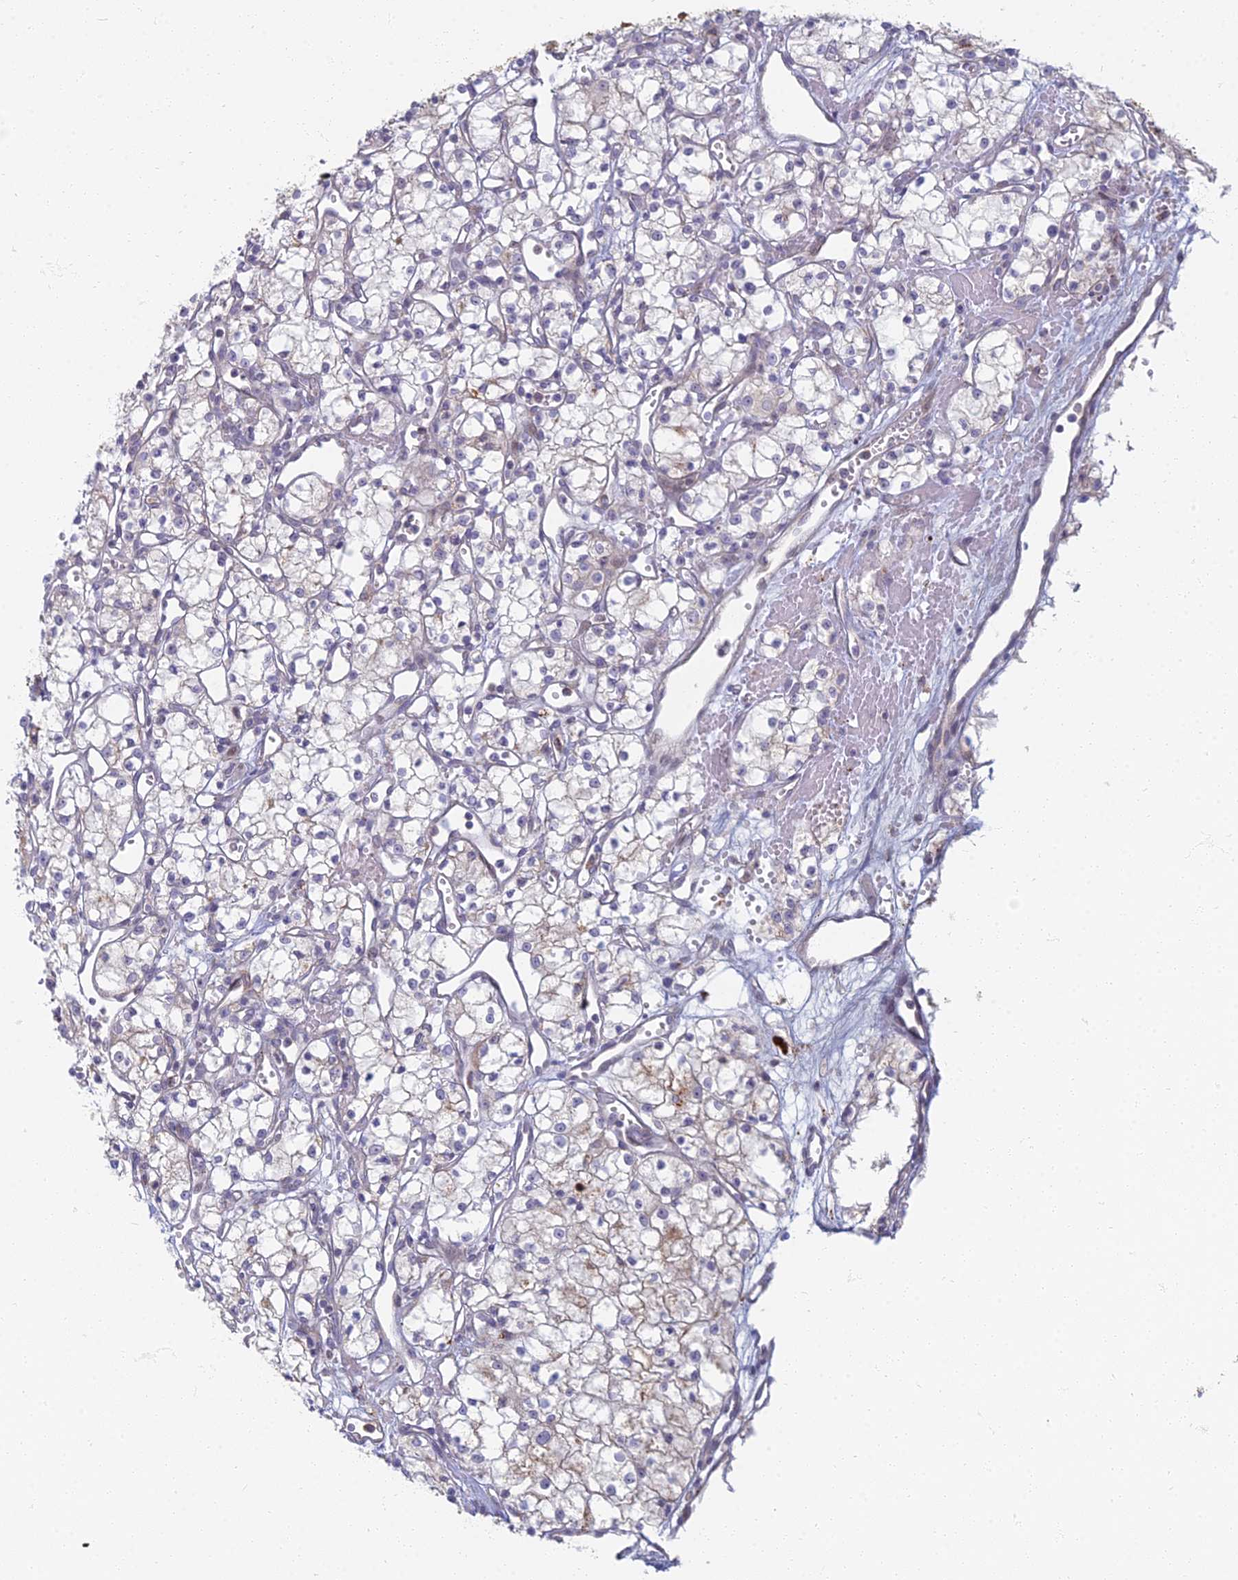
{"staining": {"intensity": "negative", "quantity": "none", "location": "none"}, "tissue": "renal cancer", "cell_type": "Tumor cells", "image_type": "cancer", "snomed": [{"axis": "morphology", "description": "Adenocarcinoma, NOS"}, {"axis": "topography", "description": "Kidney"}], "caption": "Tumor cells show no significant protein positivity in adenocarcinoma (renal).", "gene": "CHMP4B", "patient": {"sex": "male", "age": 59}}